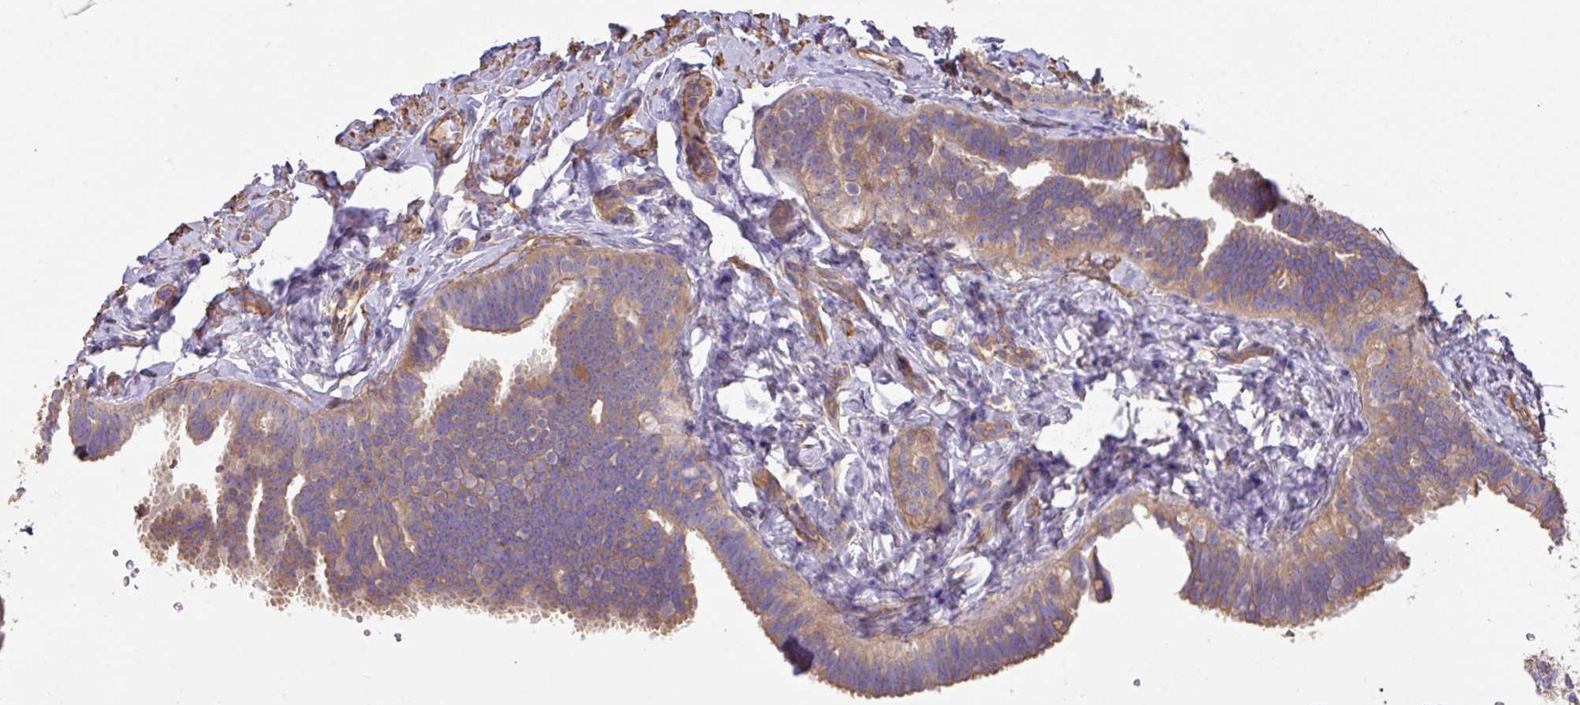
{"staining": {"intensity": "moderate", "quantity": ">75%", "location": "cytoplasmic/membranous"}, "tissue": "fallopian tube", "cell_type": "Glandular cells", "image_type": "normal", "snomed": [{"axis": "morphology", "description": "Normal tissue, NOS"}, {"axis": "topography", "description": "Fallopian tube"}], "caption": "High-power microscopy captured an immunohistochemistry (IHC) photomicrograph of unremarkable fallopian tube, revealing moderate cytoplasmic/membranous staining in about >75% of glandular cells.", "gene": "CALML4", "patient": {"sex": "female", "age": 65}}